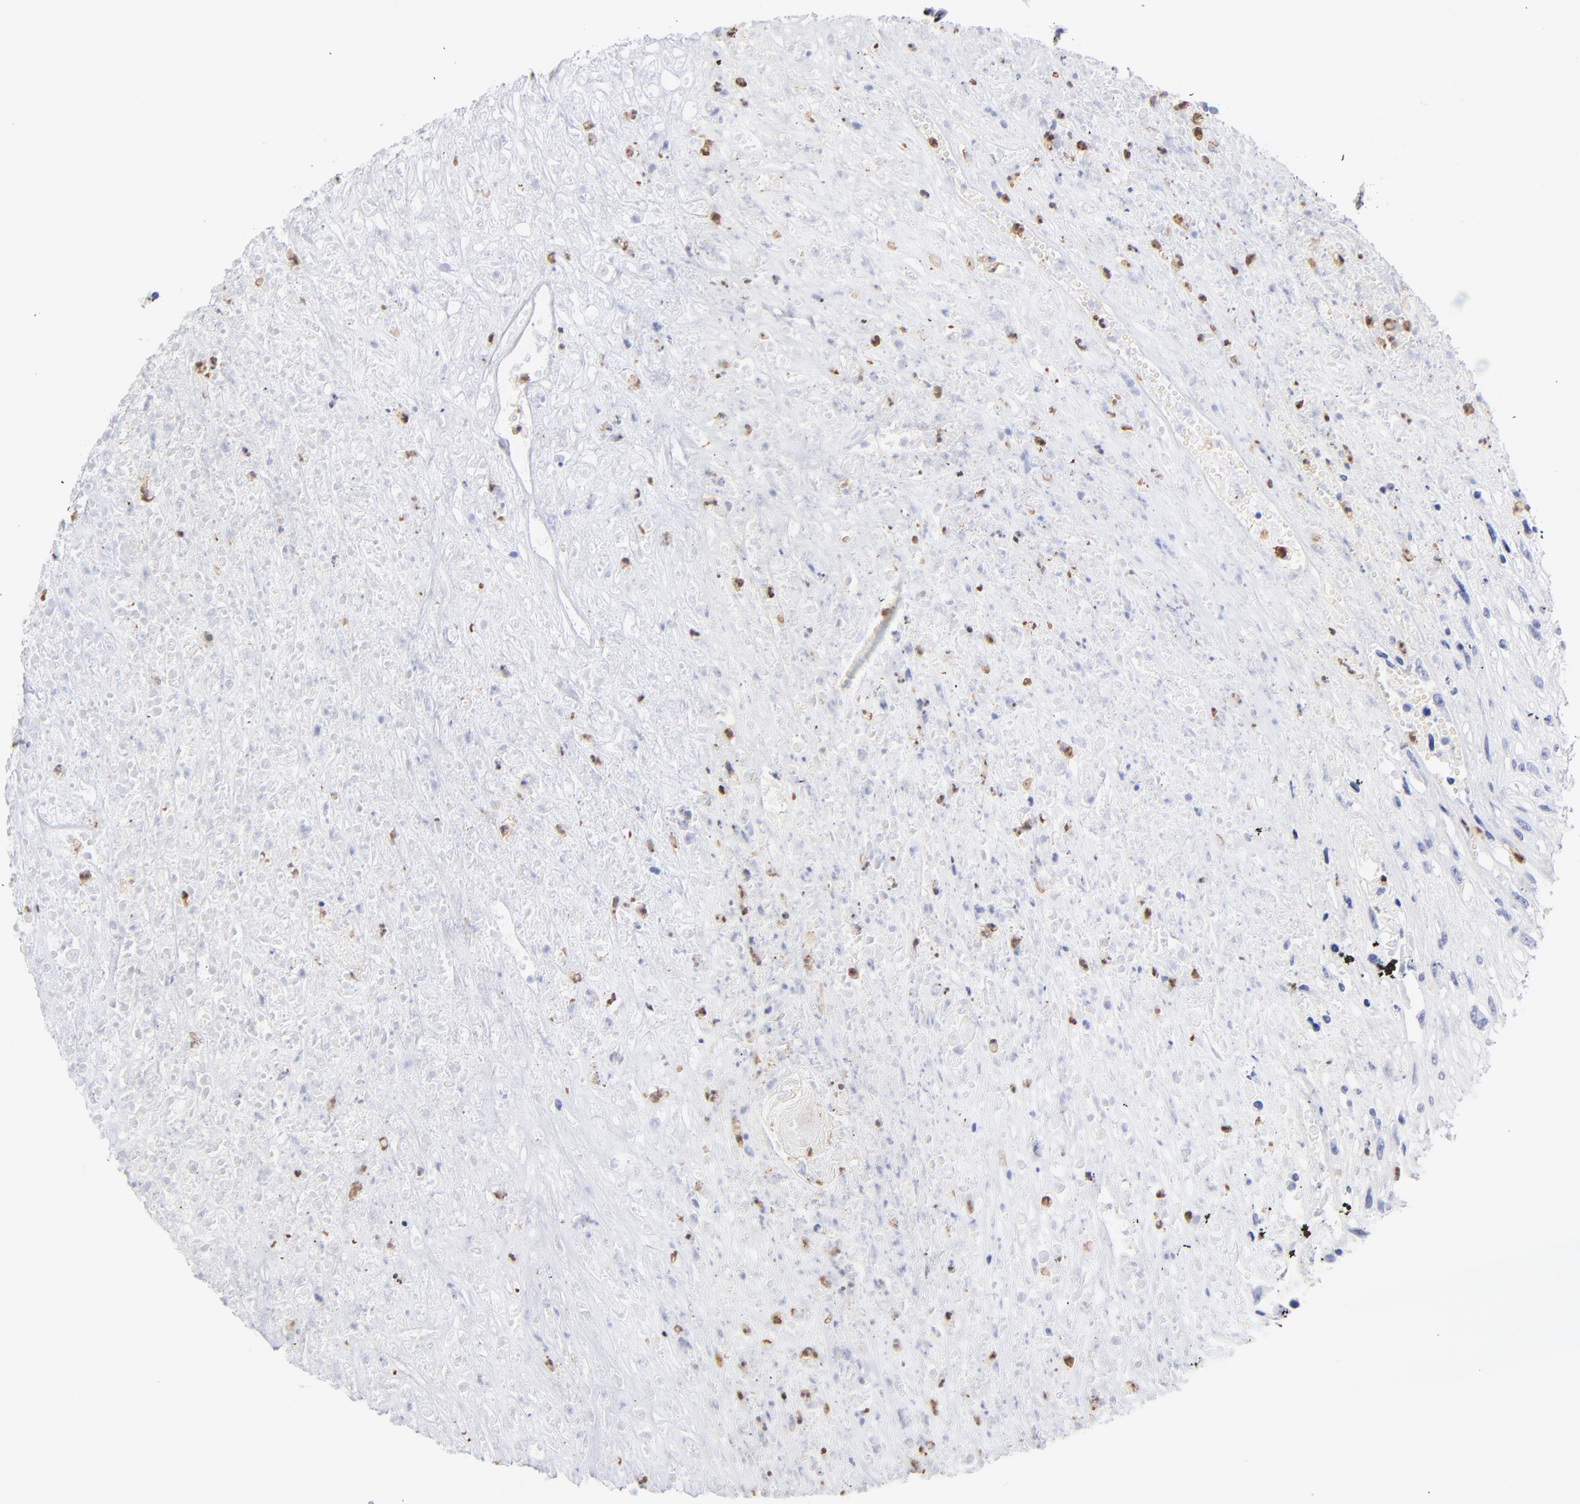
{"staining": {"intensity": "negative", "quantity": "none", "location": "none"}, "tissue": "head and neck cancer", "cell_type": "Tumor cells", "image_type": "cancer", "snomed": [{"axis": "morphology", "description": "Necrosis, NOS"}, {"axis": "morphology", "description": "Neoplasm, malignant, NOS"}, {"axis": "topography", "description": "Salivary gland"}, {"axis": "topography", "description": "Head-Neck"}], "caption": "This is a micrograph of immunohistochemistry (IHC) staining of neoplasm (malignant) (head and neck), which shows no staining in tumor cells. Nuclei are stained in blue.", "gene": "ARG1", "patient": {"sex": "male", "age": 43}}